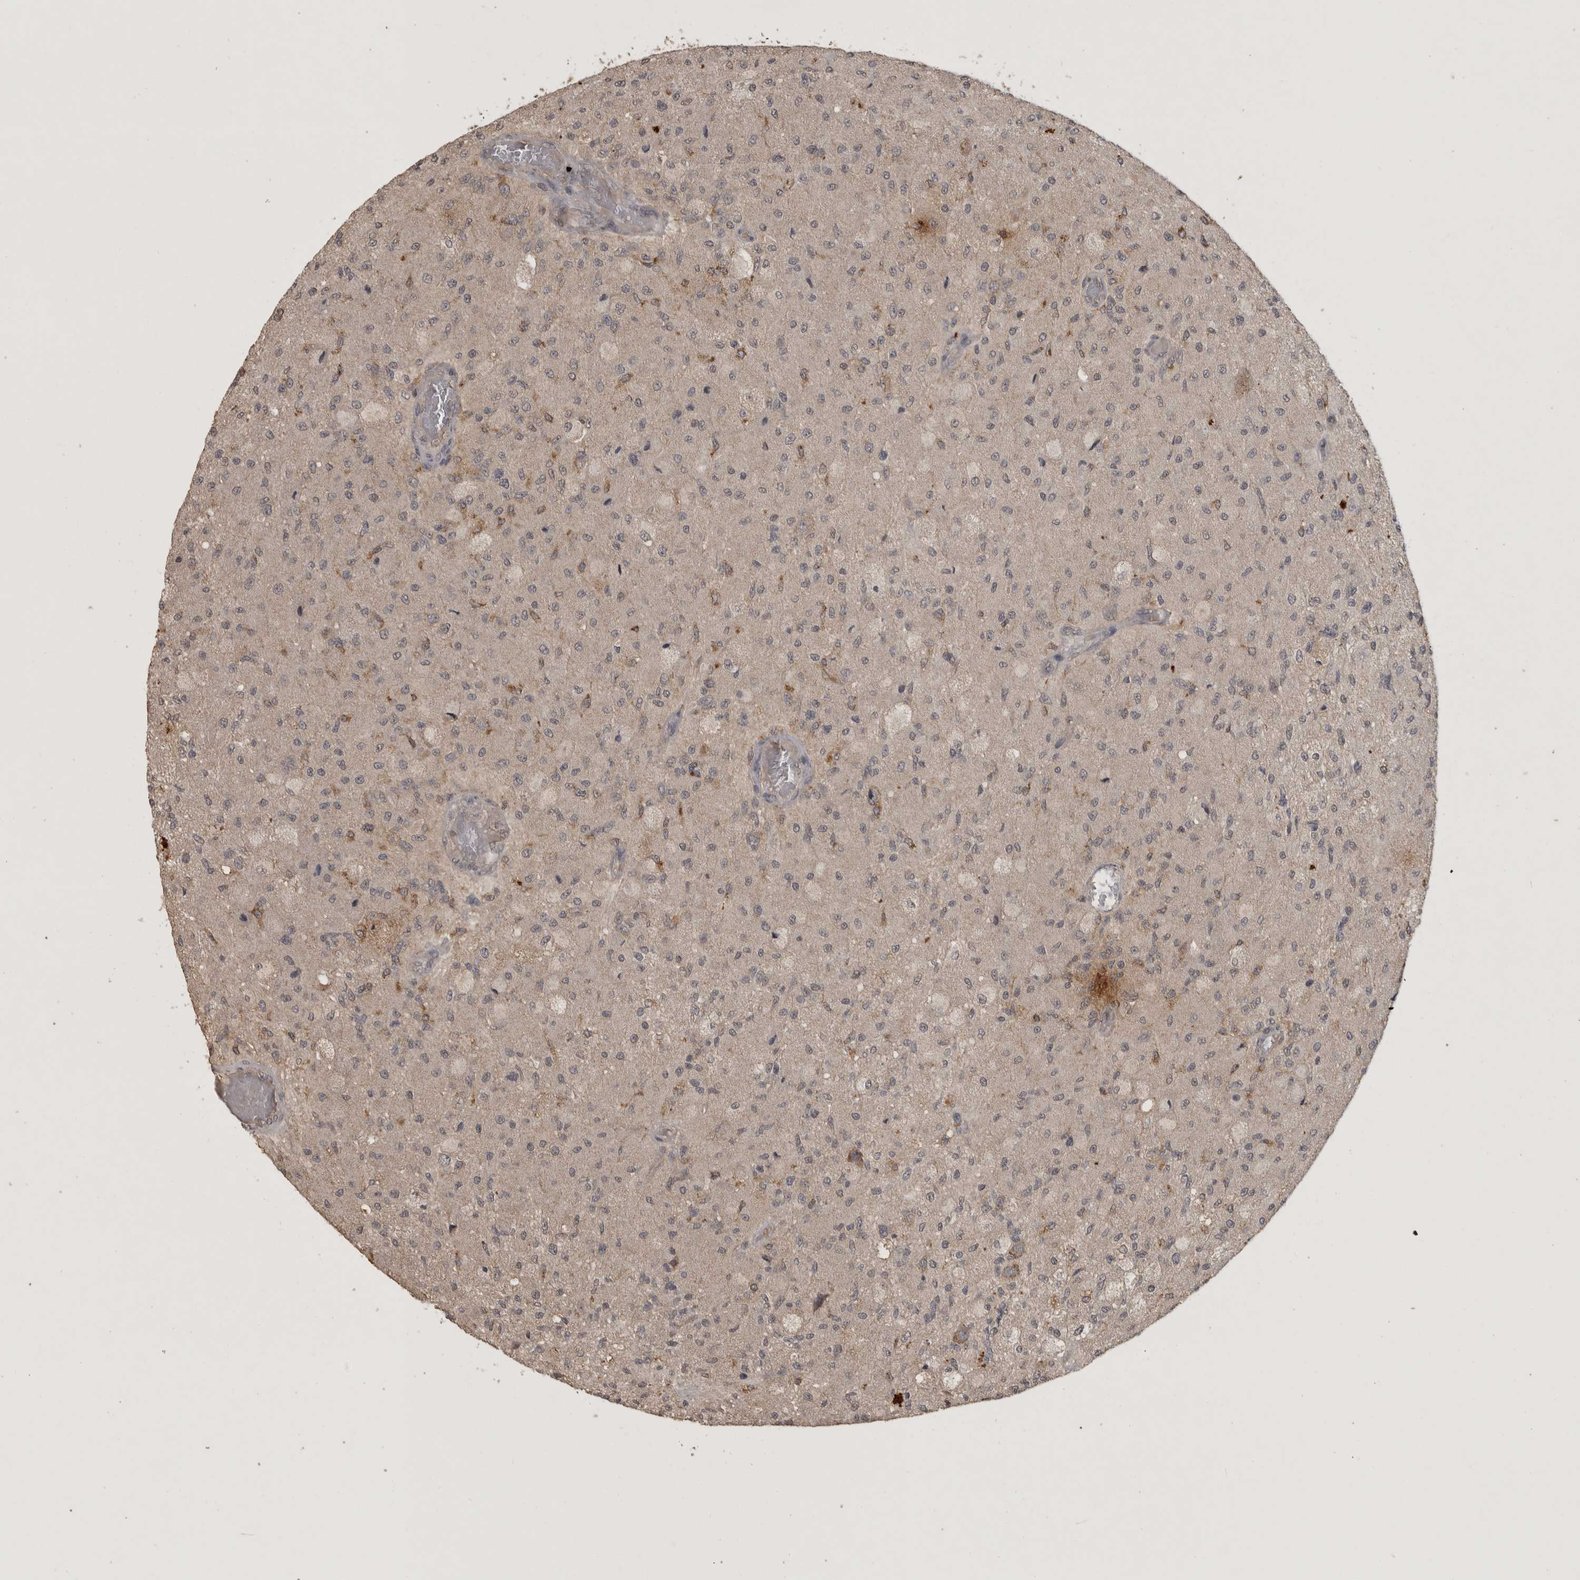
{"staining": {"intensity": "weak", "quantity": ">75%", "location": "cytoplasmic/membranous"}, "tissue": "glioma", "cell_type": "Tumor cells", "image_type": "cancer", "snomed": [{"axis": "morphology", "description": "Normal tissue, NOS"}, {"axis": "morphology", "description": "Glioma, malignant, High grade"}, {"axis": "topography", "description": "Cerebral cortex"}], "caption": "A low amount of weak cytoplasmic/membranous positivity is appreciated in about >75% of tumor cells in glioma tissue. The staining is performed using DAB (3,3'-diaminobenzidine) brown chromogen to label protein expression. The nuclei are counter-stained blue using hematoxylin.", "gene": "ADAMTS4", "patient": {"sex": "male", "age": 77}}